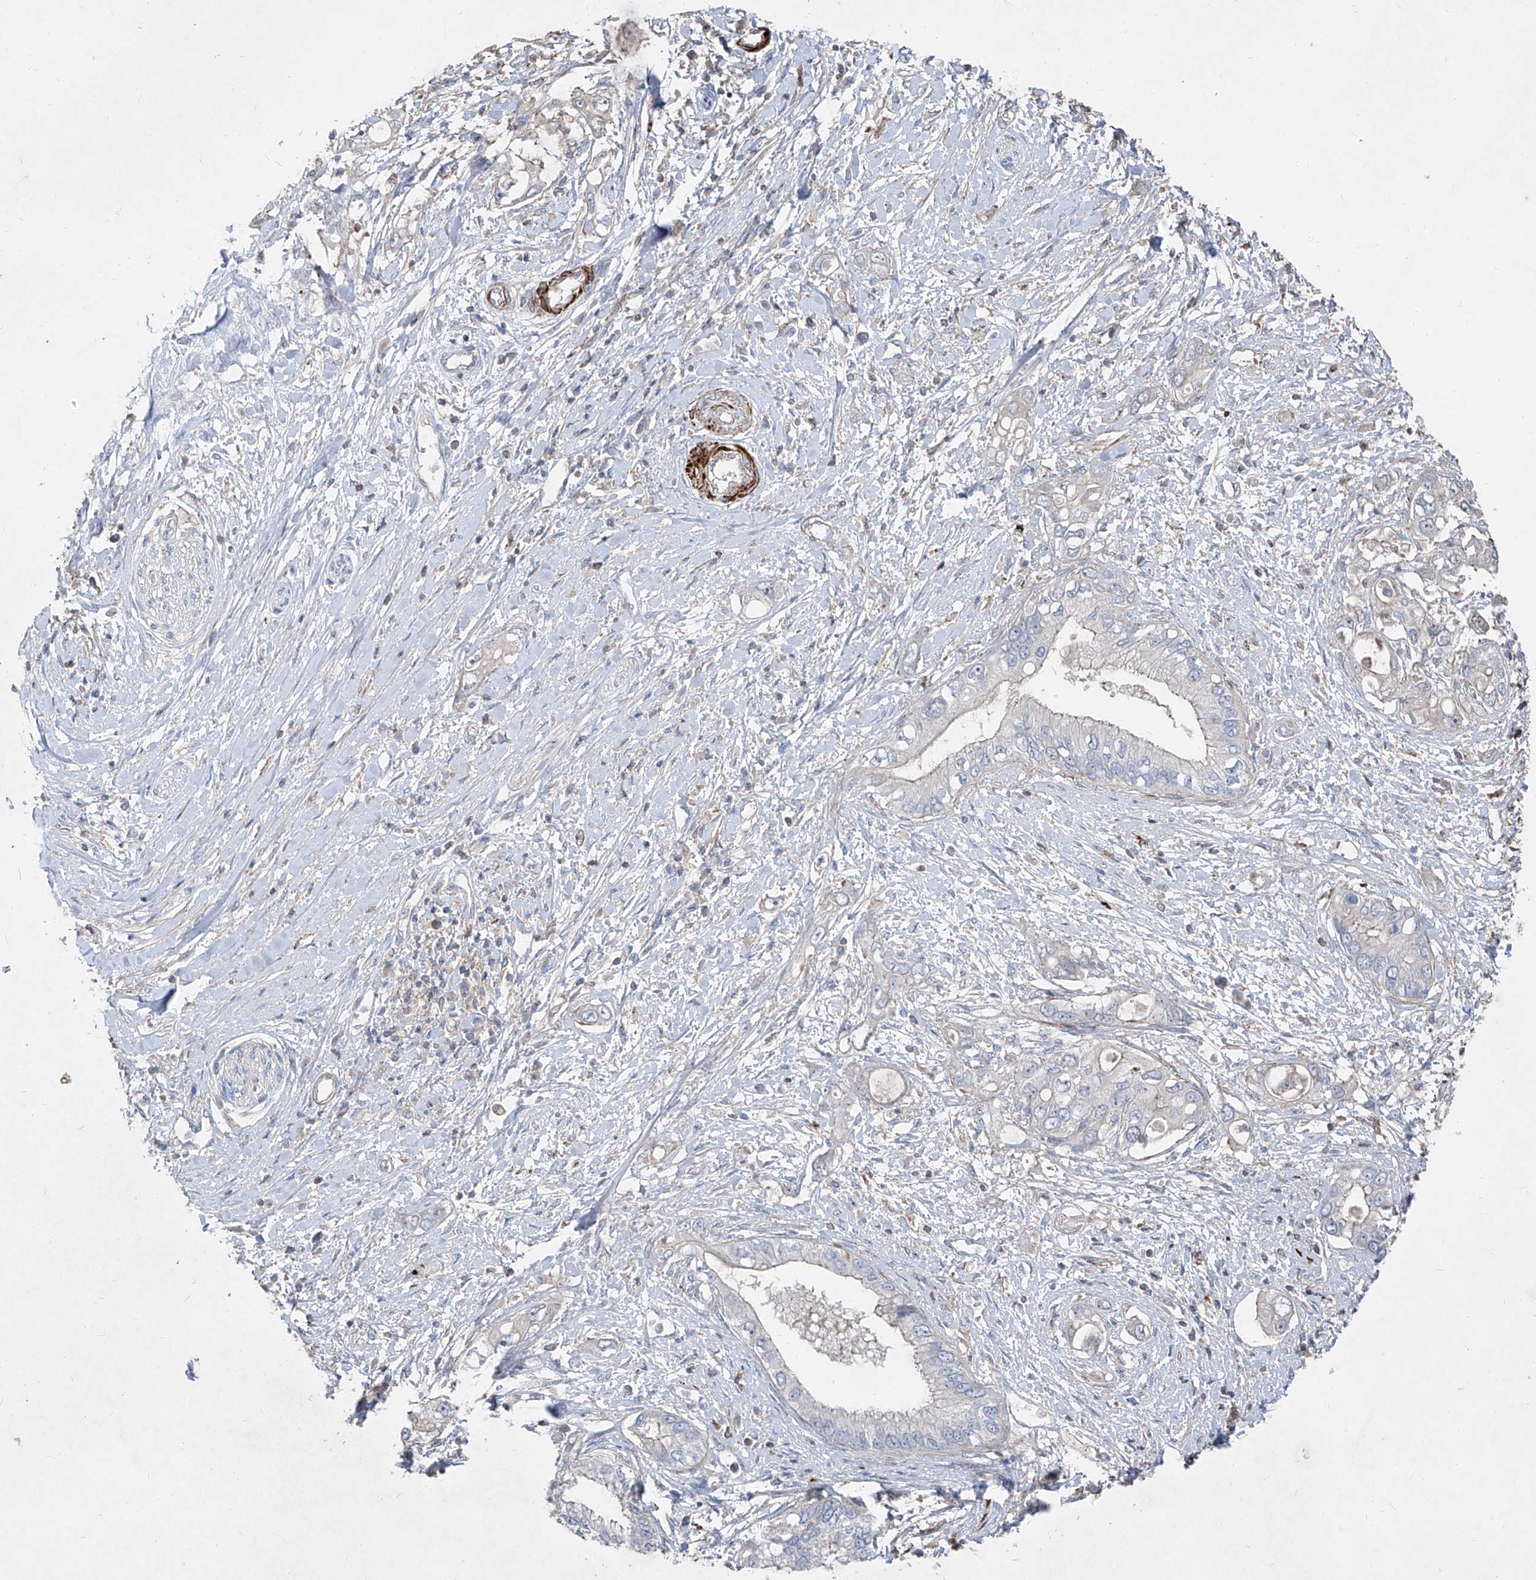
{"staining": {"intensity": "negative", "quantity": "none", "location": "none"}, "tissue": "pancreatic cancer", "cell_type": "Tumor cells", "image_type": "cancer", "snomed": [{"axis": "morphology", "description": "Inflammation, NOS"}, {"axis": "morphology", "description": "Adenocarcinoma, NOS"}, {"axis": "topography", "description": "Pancreas"}], "caption": "A photomicrograph of pancreatic cancer (adenocarcinoma) stained for a protein exhibits no brown staining in tumor cells.", "gene": "UFD1", "patient": {"sex": "female", "age": 56}}